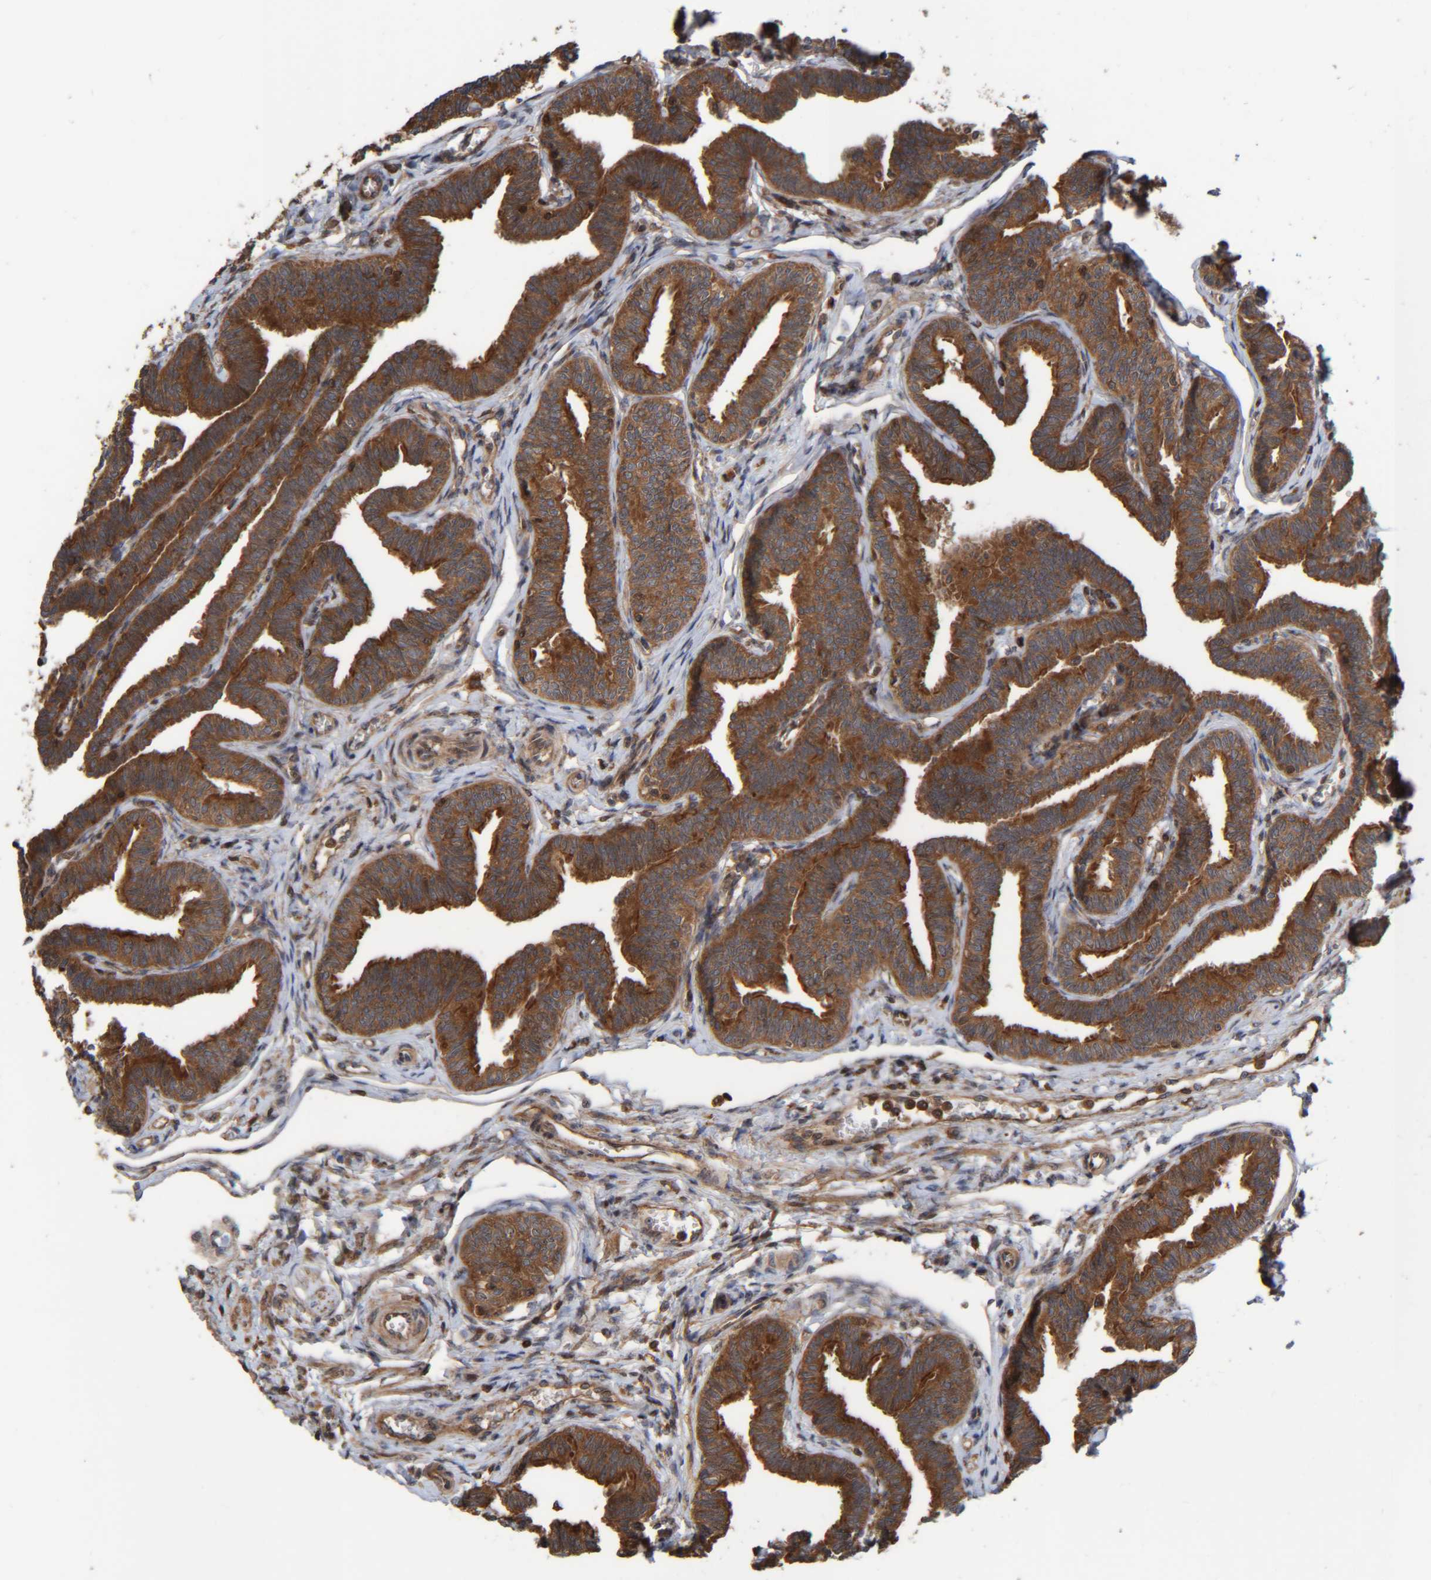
{"staining": {"intensity": "strong", "quantity": ">75%", "location": "cytoplasmic/membranous"}, "tissue": "fallopian tube", "cell_type": "Glandular cells", "image_type": "normal", "snomed": [{"axis": "morphology", "description": "Normal tissue, NOS"}, {"axis": "topography", "description": "Fallopian tube"}, {"axis": "topography", "description": "Ovary"}], "caption": "Immunohistochemical staining of unremarkable human fallopian tube exhibits >75% levels of strong cytoplasmic/membranous protein positivity in approximately >75% of glandular cells. Immunohistochemistry stains the protein in brown and the nuclei are stained blue.", "gene": "CCDC57", "patient": {"sex": "female", "age": 23}}